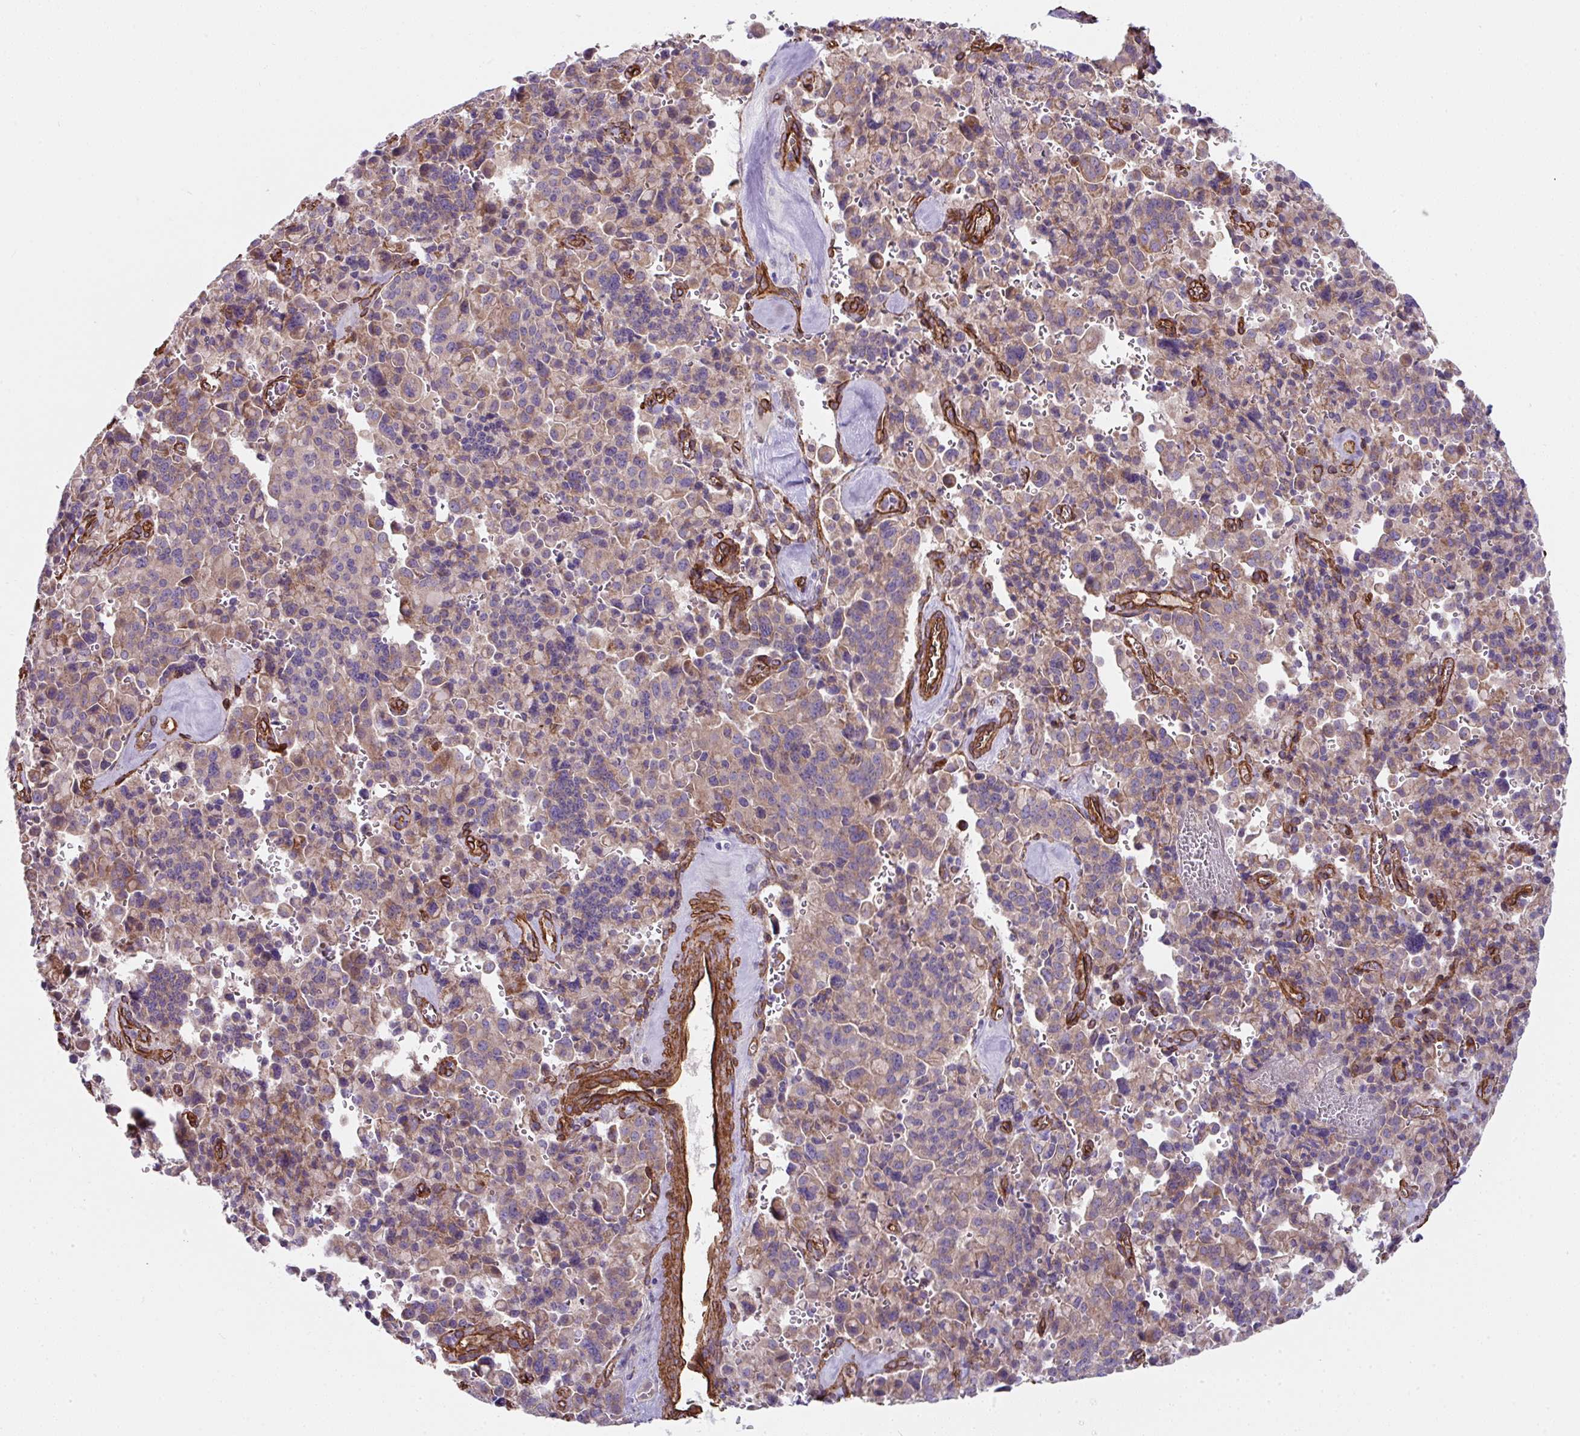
{"staining": {"intensity": "weak", "quantity": "25%-75%", "location": "cytoplasmic/membranous"}, "tissue": "pancreatic cancer", "cell_type": "Tumor cells", "image_type": "cancer", "snomed": [{"axis": "morphology", "description": "Adenocarcinoma, NOS"}, {"axis": "topography", "description": "Pancreas"}], "caption": "Human pancreatic adenocarcinoma stained with a brown dye exhibits weak cytoplasmic/membranous positive expression in about 25%-75% of tumor cells.", "gene": "ANKUB1", "patient": {"sex": "male", "age": 65}}